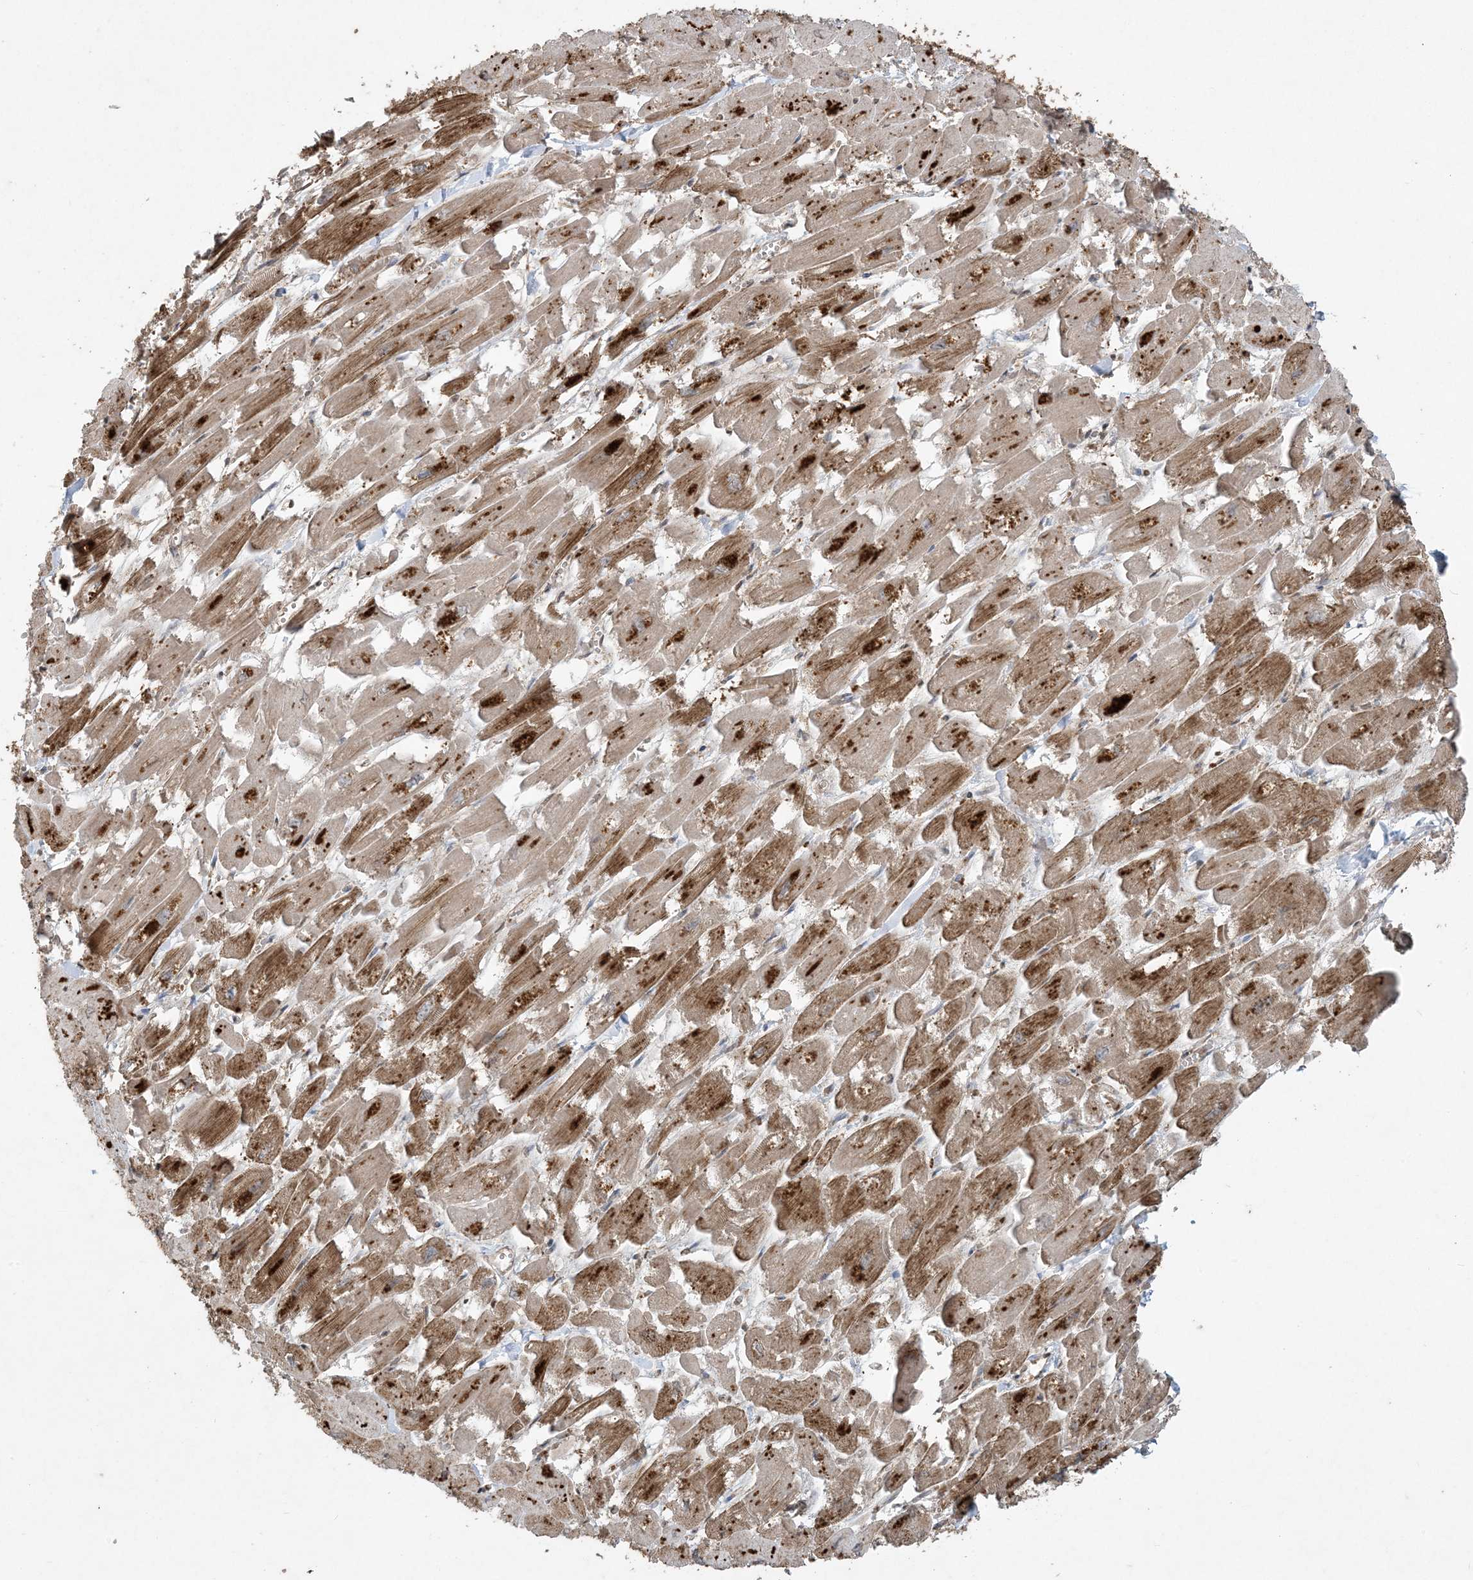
{"staining": {"intensity": "moderate", "quantity": ">75%", "location": "cytoplasmic/membranous"}, "tissue": "heart muscle", "cell_type": "Cardiomyocytes", "image_type": "normal", "snomed": [{"axis": "morphology", "description": "Normal tissue, NOS"}, {"axis": "topography", "description": "Heart"}], "caption": "Immunohistochemistry (IHC) micrograph of benign human heart muscle stained for a protein (brown), which reveals medium levels of moderate cytoplasmic/membranous expression in approximately >75% of cardiomyocytes.", "gene": "EFCAB8", "patient": {"sex": "male", "age": 54}}